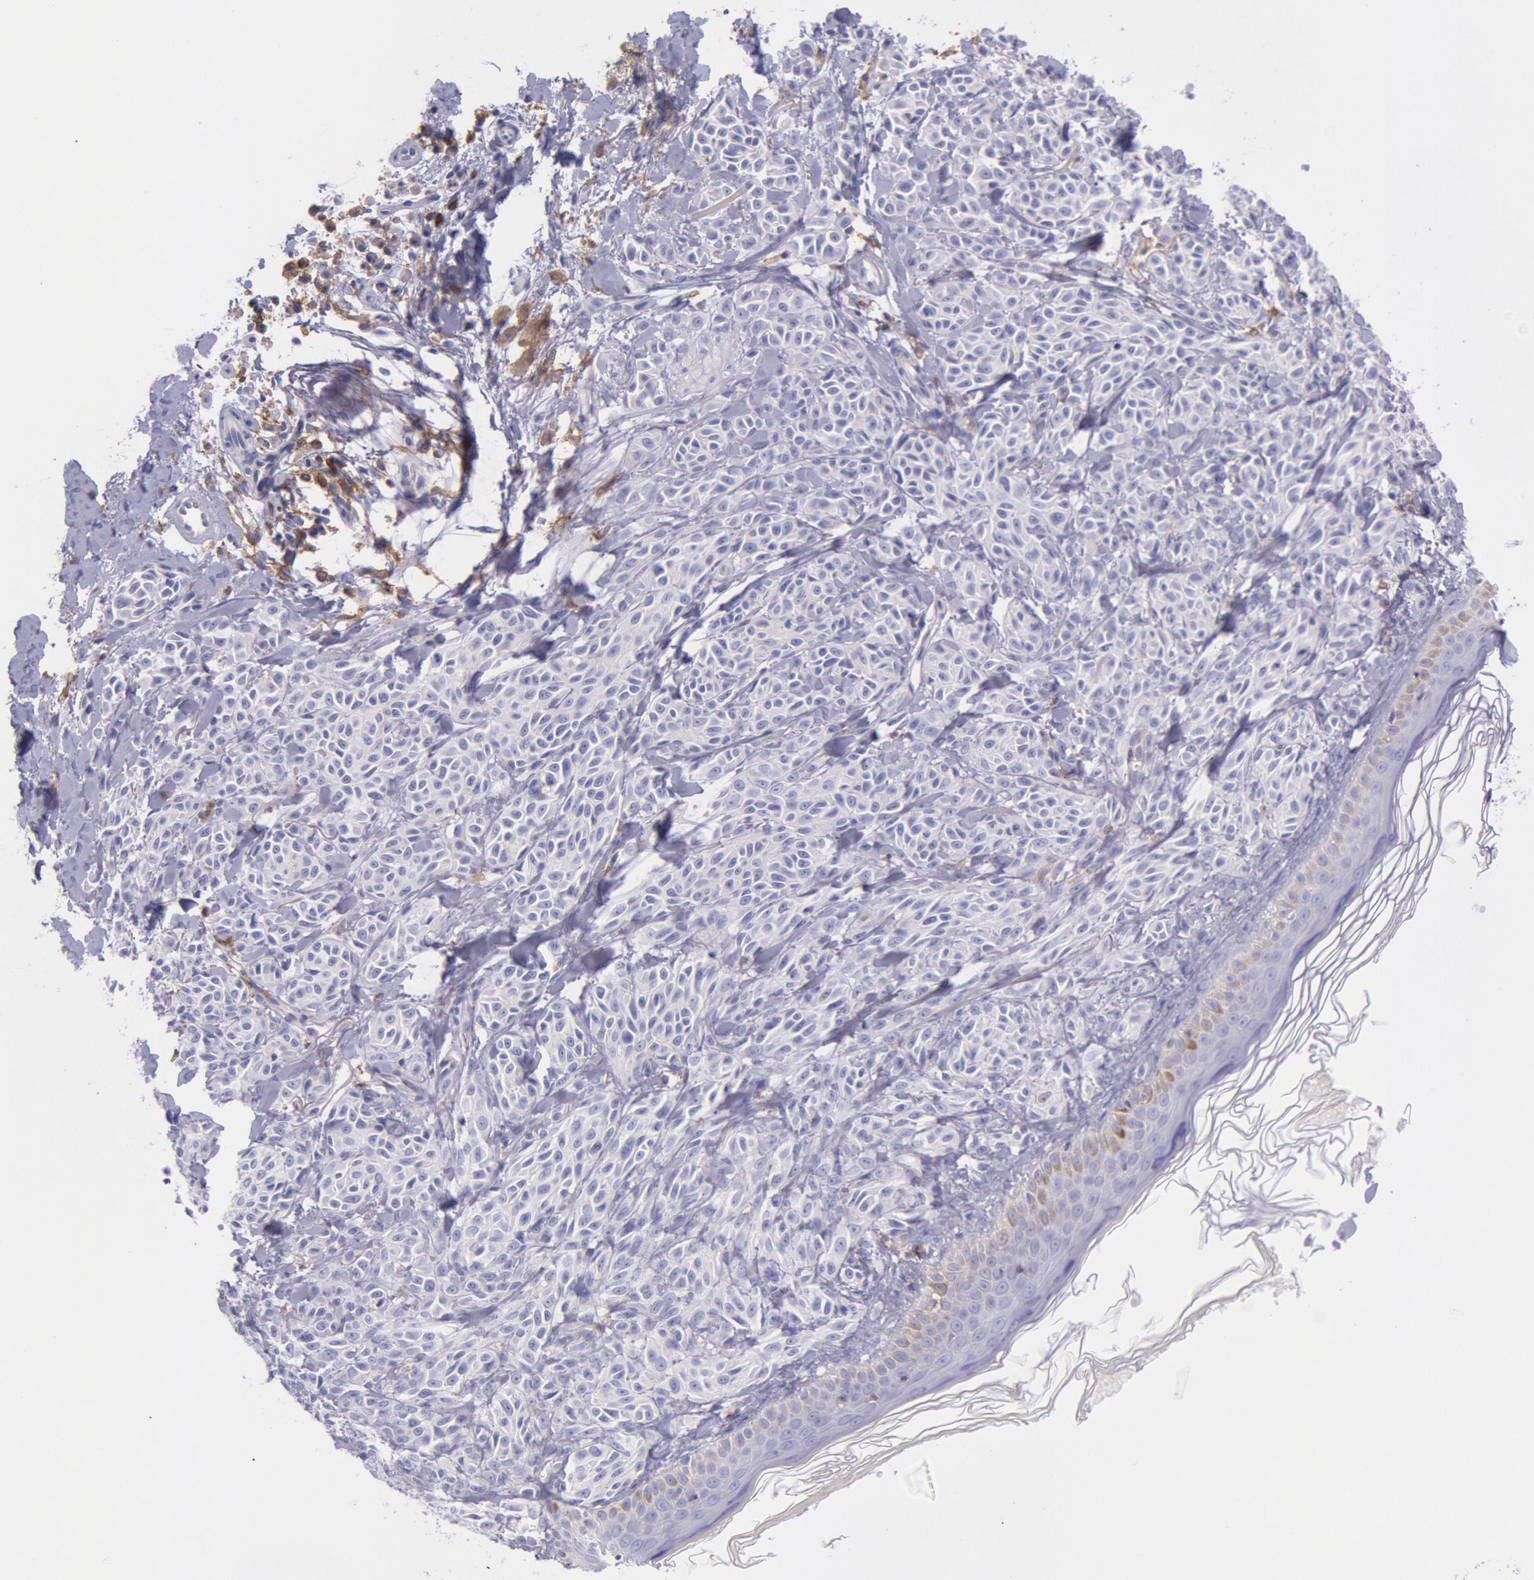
{"staining": {"intensity": "negative", "quantity": "none", "location": "none"}, "tissue": "melanoma", "cell_type": "Tumor cells", "image_type": "cancer", "snomed": [{"axis": "morphology", "description": "Malignant melanoma, NOS"}, {"axis": "topography", "description": "Skin"}], "caption": "This is an IHC image of human malignant melanoma. There is no expression in tumor cells.", "gene": "LYN", "patient": {"sex": "female", "age": 73}}